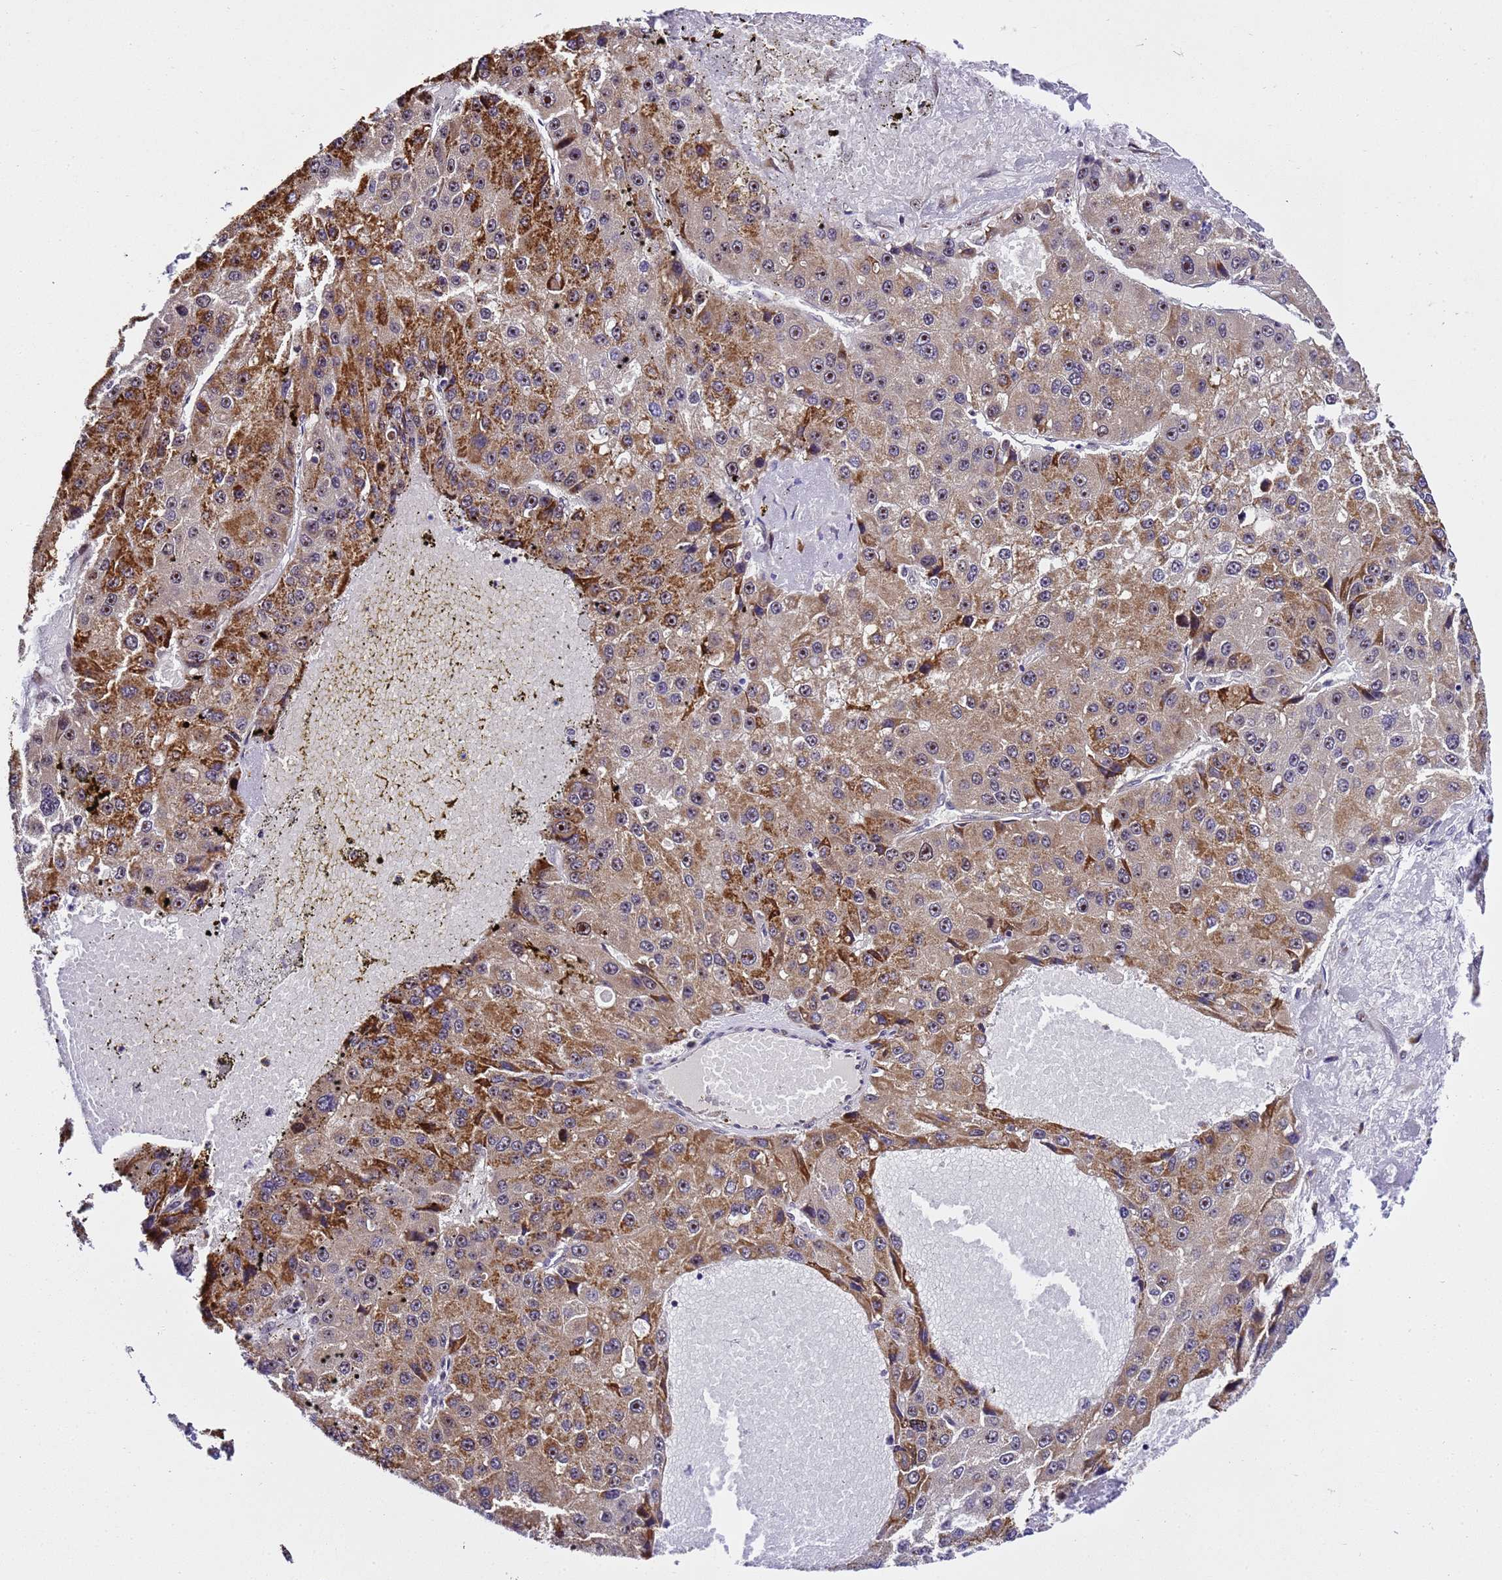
{"staining": {"intensity": "moderate", "quantity": ">75%", "location": "cytoplasmic/membranous,nuclear"}, "tissue": "liver cancer", "cell_type": "Tumor cells", "image_type": "cancer", "snomed": [{"axis": "morphology", "description": "Carcinoma, Hepatocellular, NOS"}, {"axis": "topography", "description": "Liver"}], "caption": "High-magnification brightfield microscopy of liver cancer (hepatocellular carcinoma) stained with DAB (3,3'-diaminobenzidine) (brown) and counterstained with hematoxylin (blue). tumor cells exhibit moderate cytoplasmic/membranous and nuclear staining is present in approximately>75% of cells. (IHC, brightfield microscopy, high magnification).", "gene": "SLX4IP", "patient": {"sex": "female", "age": 73}}